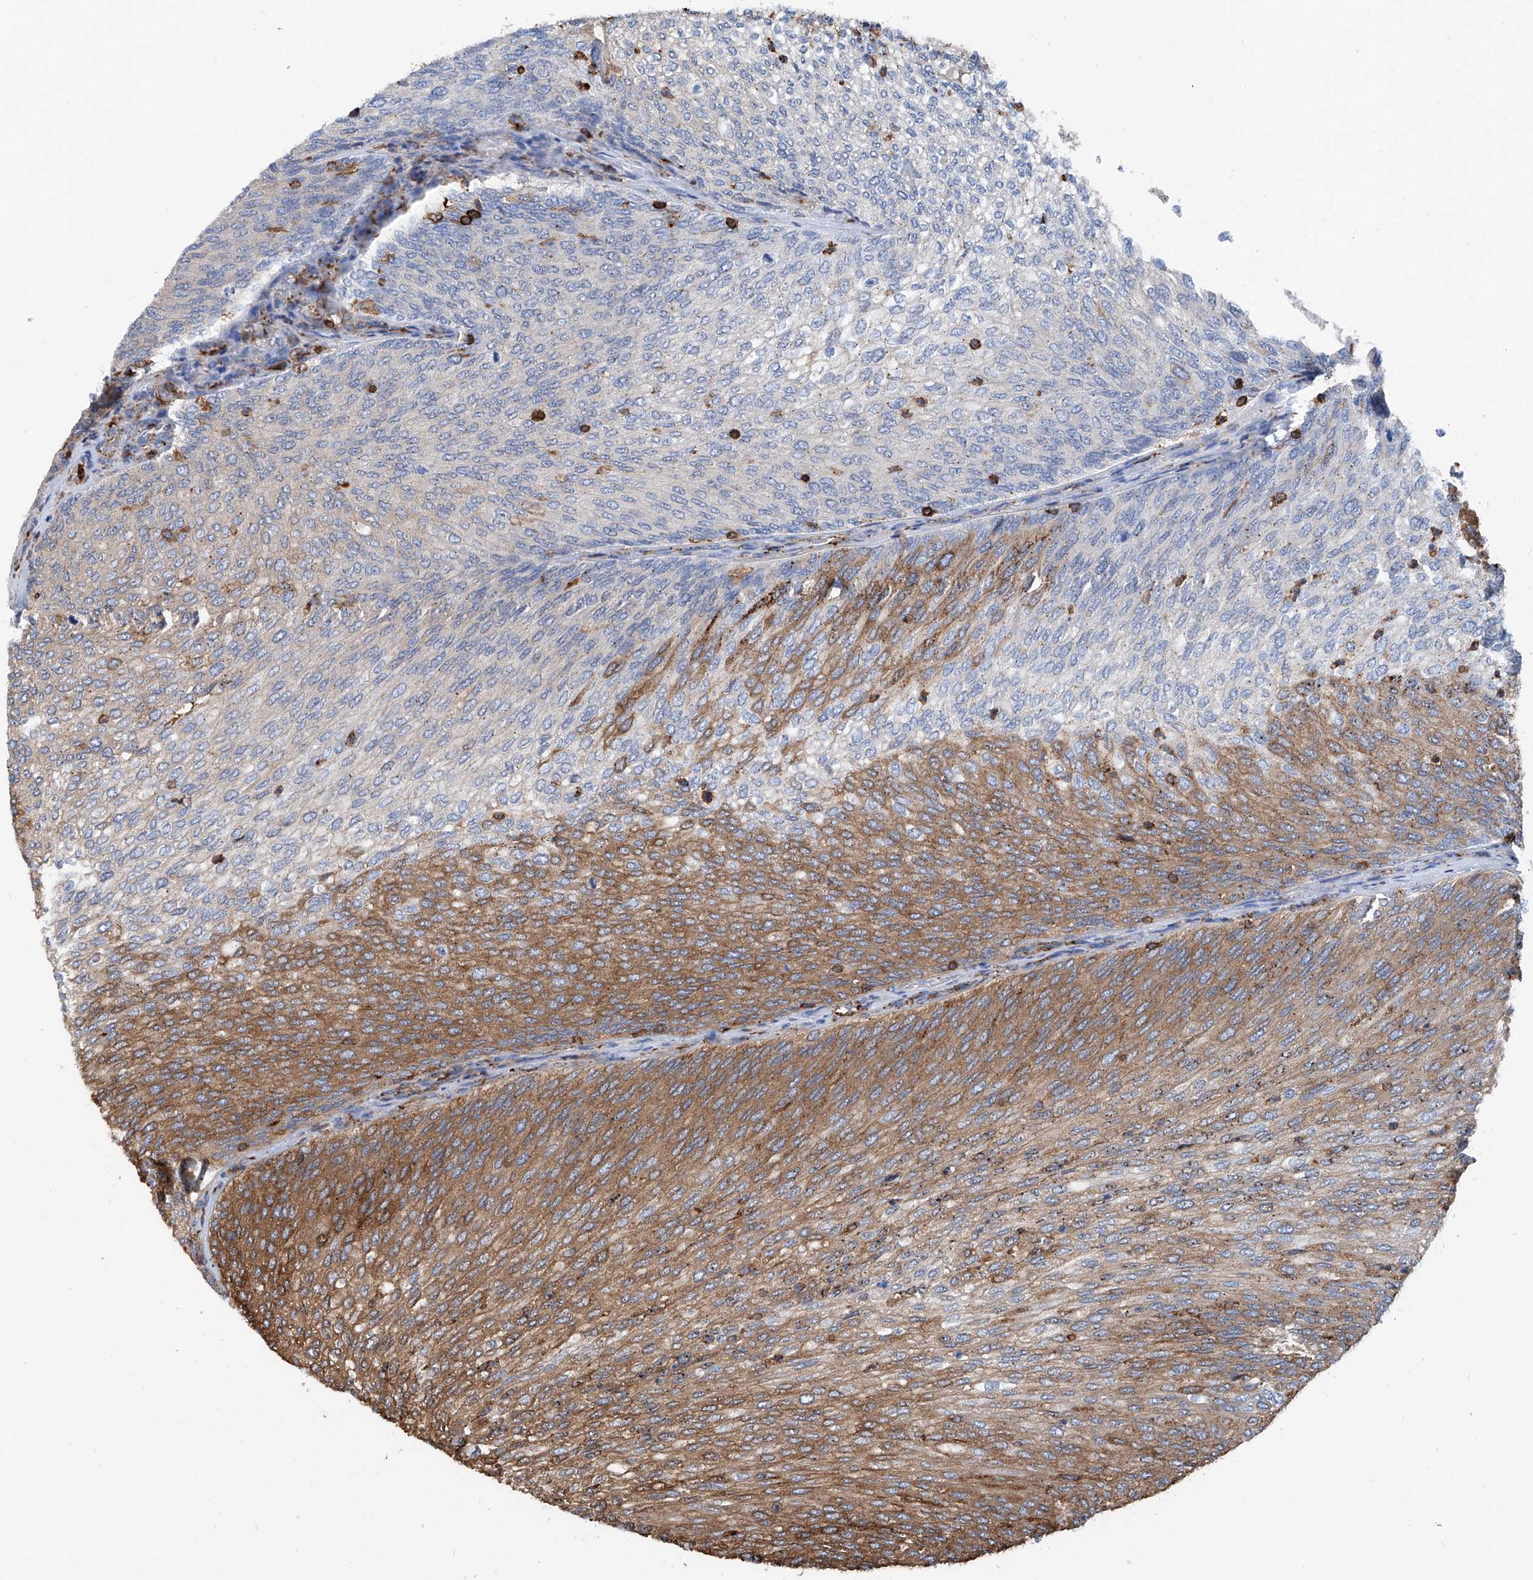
{"staining": {"intensity": "moderate", "quantity": "25%-75%", "location": "cytoplasmic/membranous"}, "tissue": "urothelial cancer", "cell_type": "Tumor cells", "image_type": "cancer", "snomed": [{"axis": "morphology", "description": "Urothelial carcinoma, Low grade"}, {"axis": "topography", "description": "Urinary bladder"}], "caption": "Immunohistochemical staining of human urothelial cancer reveals medium levels of moderate cytoplasmic/membranous protein positivity in about 25%-75% of tumor cells. The staining was performed using DAB (3,3'-diaminobenzidine), with brown indicating positive protein expression. Nuclei are stained blue with hematoxylin.", "gene": "ZNF484", "patient": {"sex": "female", "age": 79}}